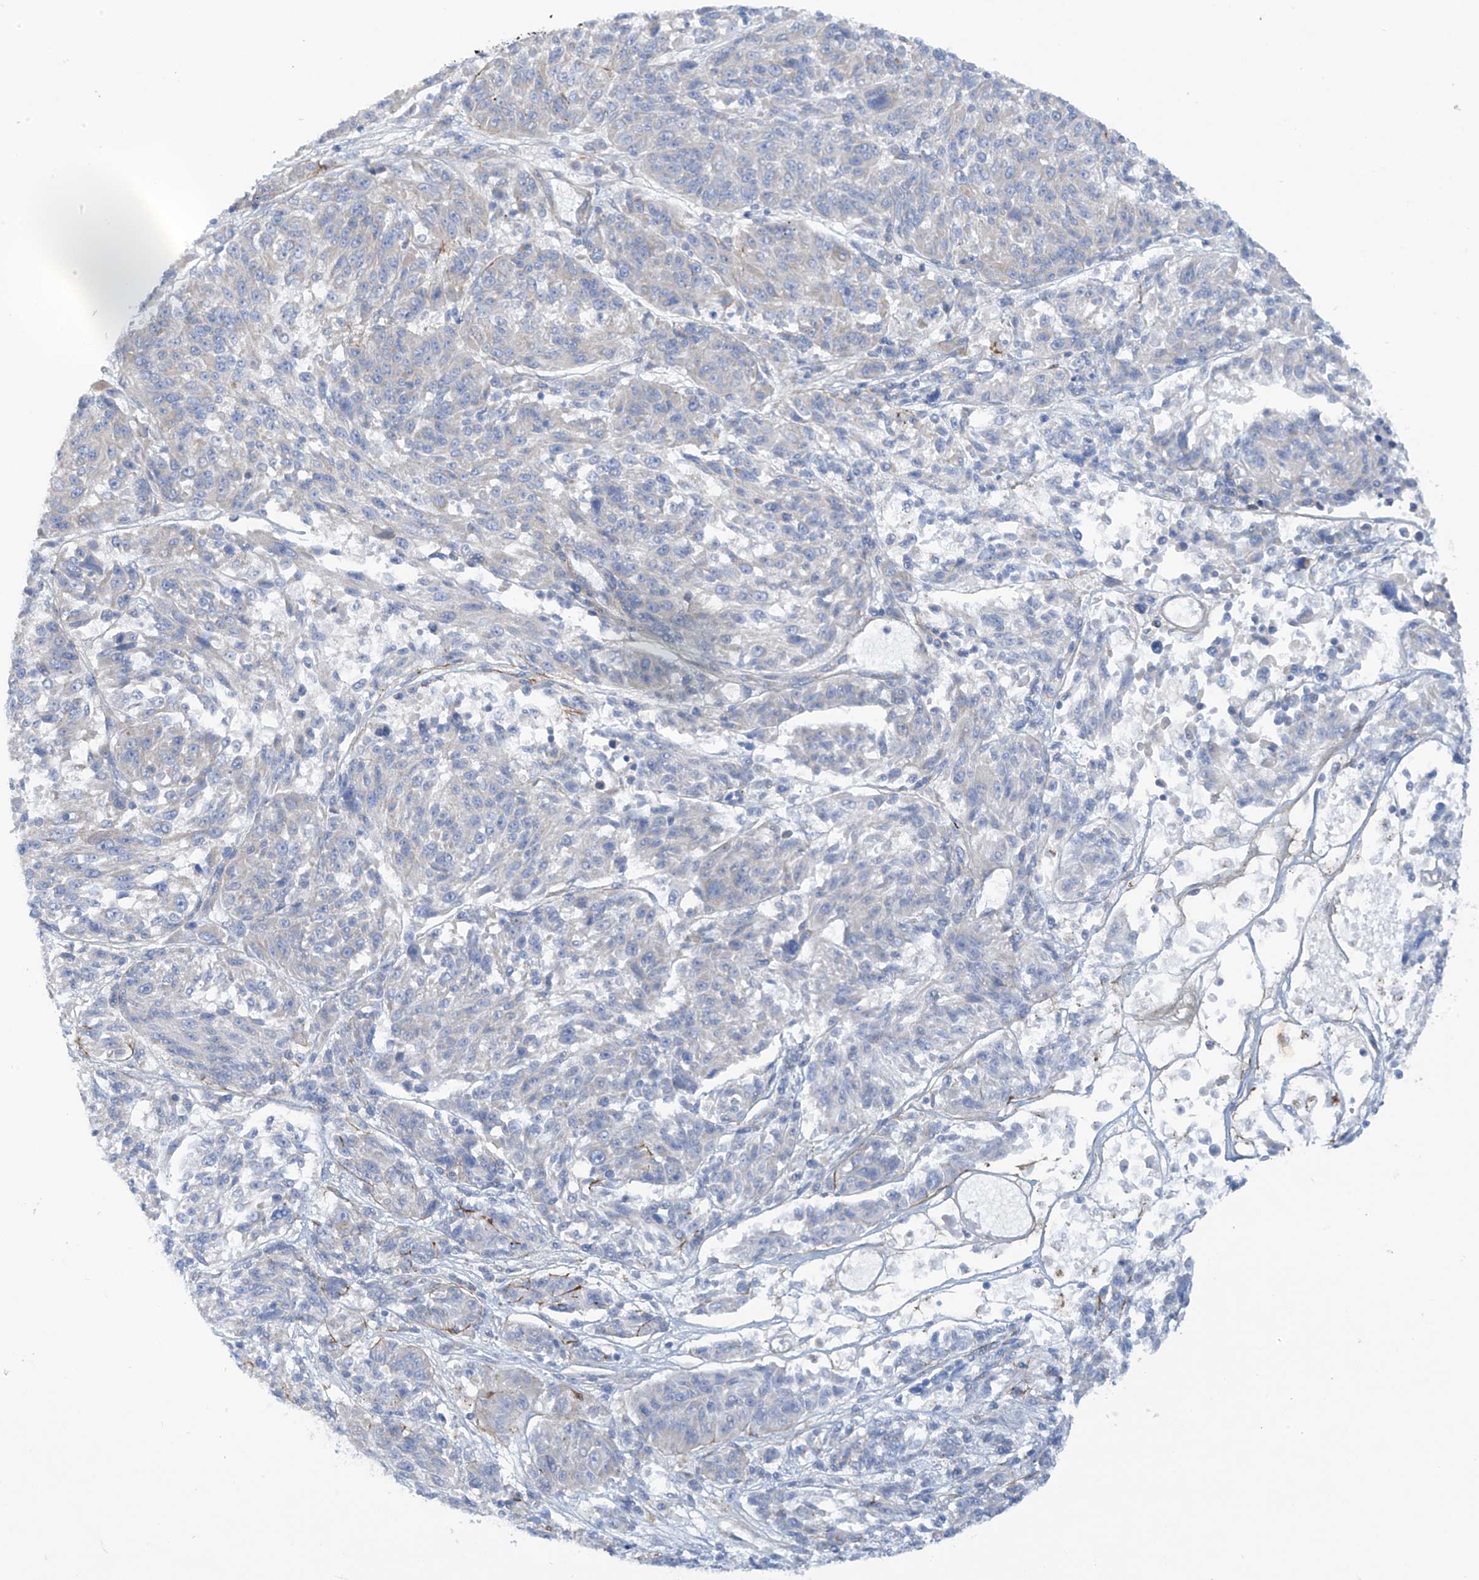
{"staining": {"intensity": "negative", "quantity": "none", "location": "none"}, "tissue": "melanoma", "cell_type": "Tumor cells", "image_type": "cancer", "snomed": [{"axis": "morphology", "description": "Malignant melanoma, NOS"}, {"axis": "topography", "description": "Skin"}], "caption": "This is a photomicrograph of IHC staining of malignant melanoma, which shows no expression in tumor cells.", "gene": "TRMT2B", "patient": {"sex": "male", "age": 53}}